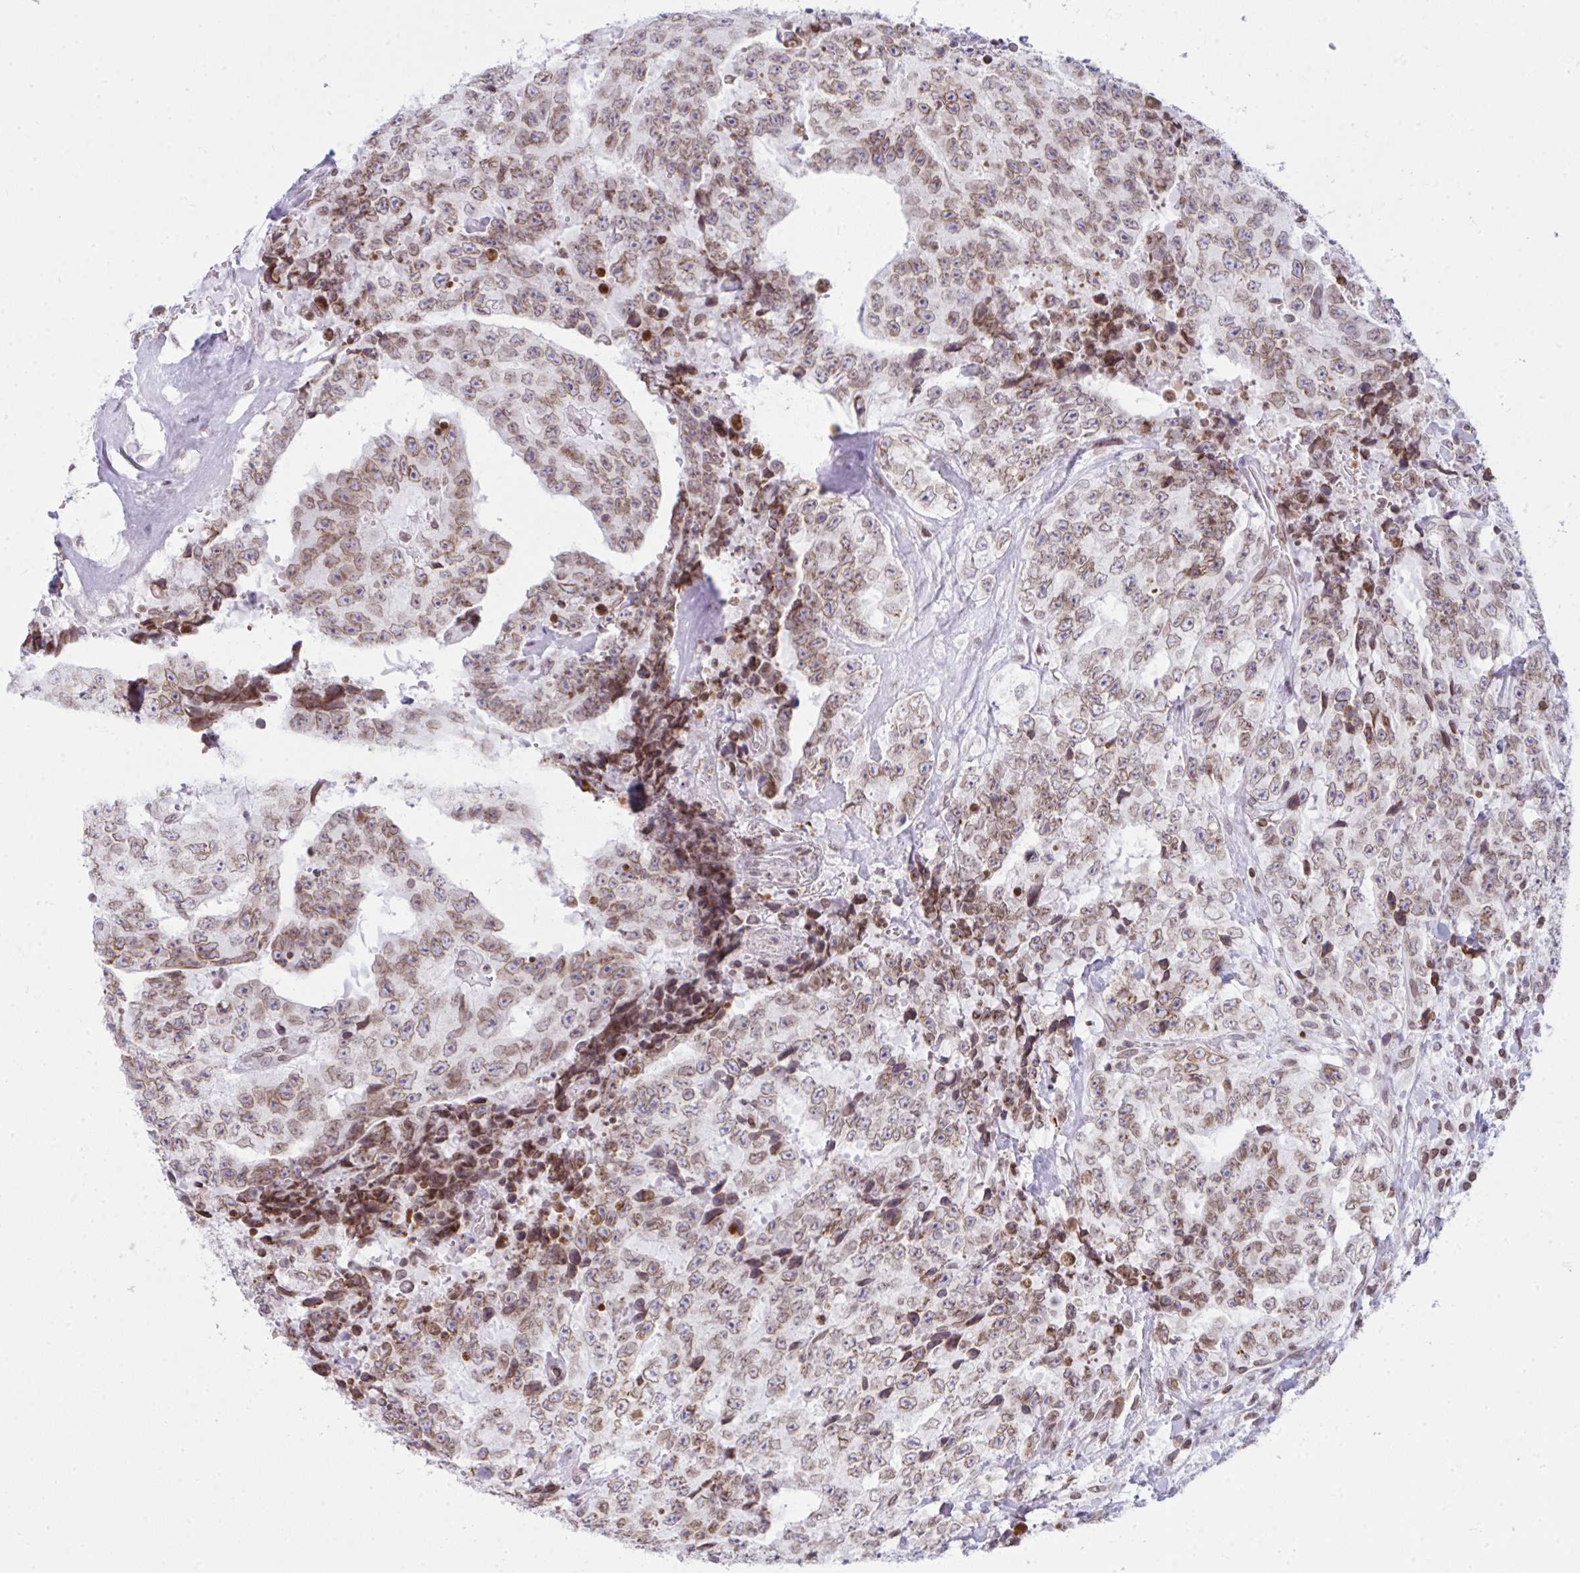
{"staining": {"intensity": "weak", "quantity": ">75%", "location": "cytoplasmic/membranous,nuclear"}, "tissue": "testis cancer", "cell_type": "Tumor cells", "image_type": "cancer", "snomed": [{"axis": "morphology", "description": "Carcinoma, Embryonal, NOS"}, {"axis": "topography", "description": "Testis"}], "caption": "Testis cancer (embryonal carcinoma) tissue reveals weak cytoplasmic/membranous and nuclear staining in approximately >75% of tumor cells Immunohistochemistry stains the protein in brown and the nuclei are stained blue.", "gene": "LMNB2", "patient": {"sex": "male", "age": 24}}